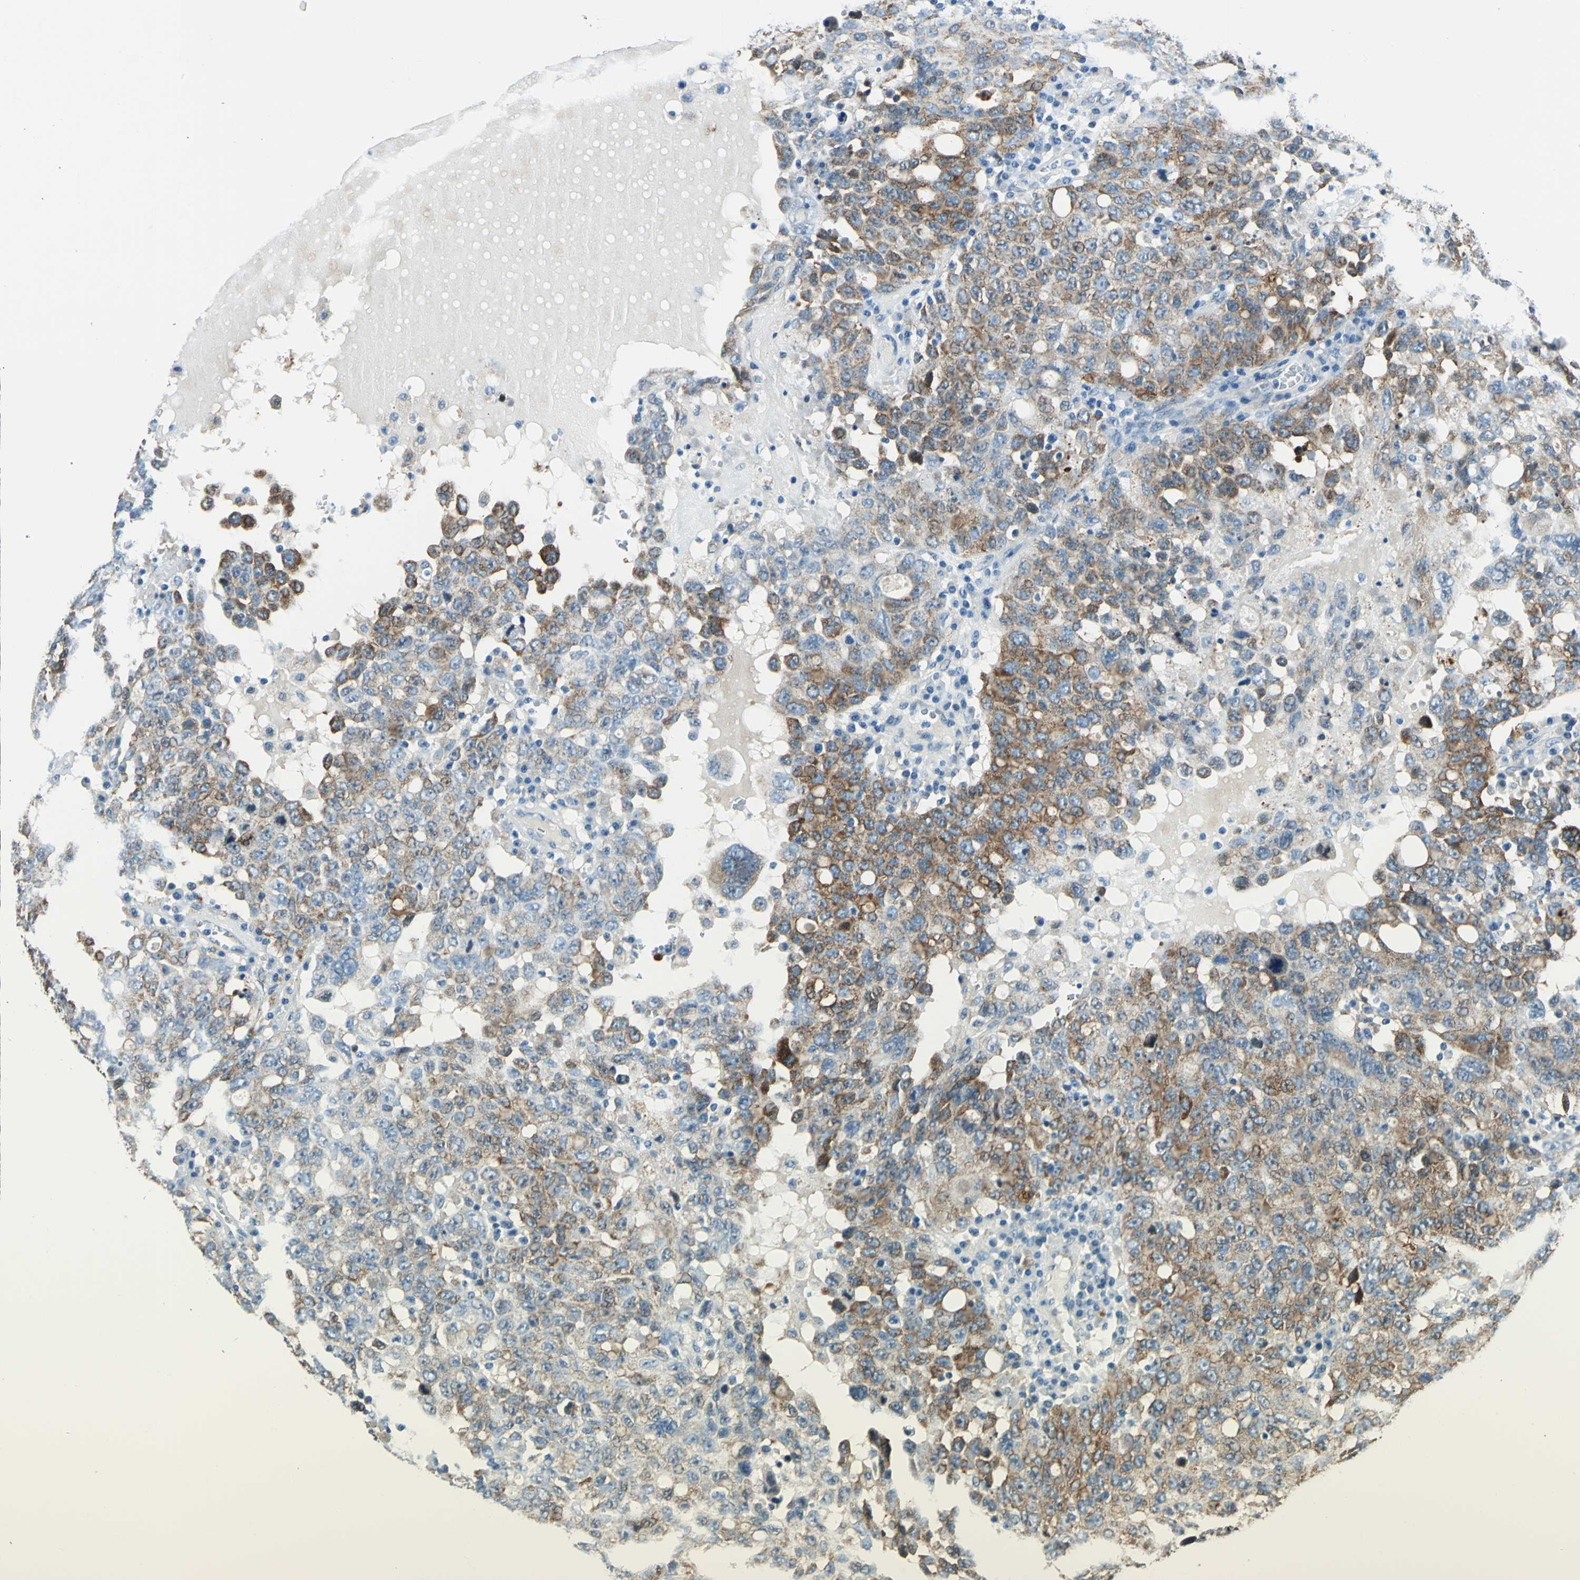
{"staining": {"intensity": "weak", "quantity": "25%-75%", "location": "cytoplasmic/membranous"}, "tissue": "ovarian cancer", "cell_type": "Tumor cells", "image_type": "cancer", "snomed": [{"axis": "morphology", "description": "Carcinoma, endometroid"}, {"axis": "topography", "description": "Ovary"}], "caption": "The photomicrograph shows a brown stain indicating the presence of a protein in the cytoplasmic/membranous of tumor cells in ovarian cancer. The protein is stained brown, and the nuclei are stained in blue (DAB (3,3'-diaminobenzidine) IHC with brightfield microscopy, high magnification).", "gene": "HSPB1", "patient": {"sex": "female", "age": 62}}